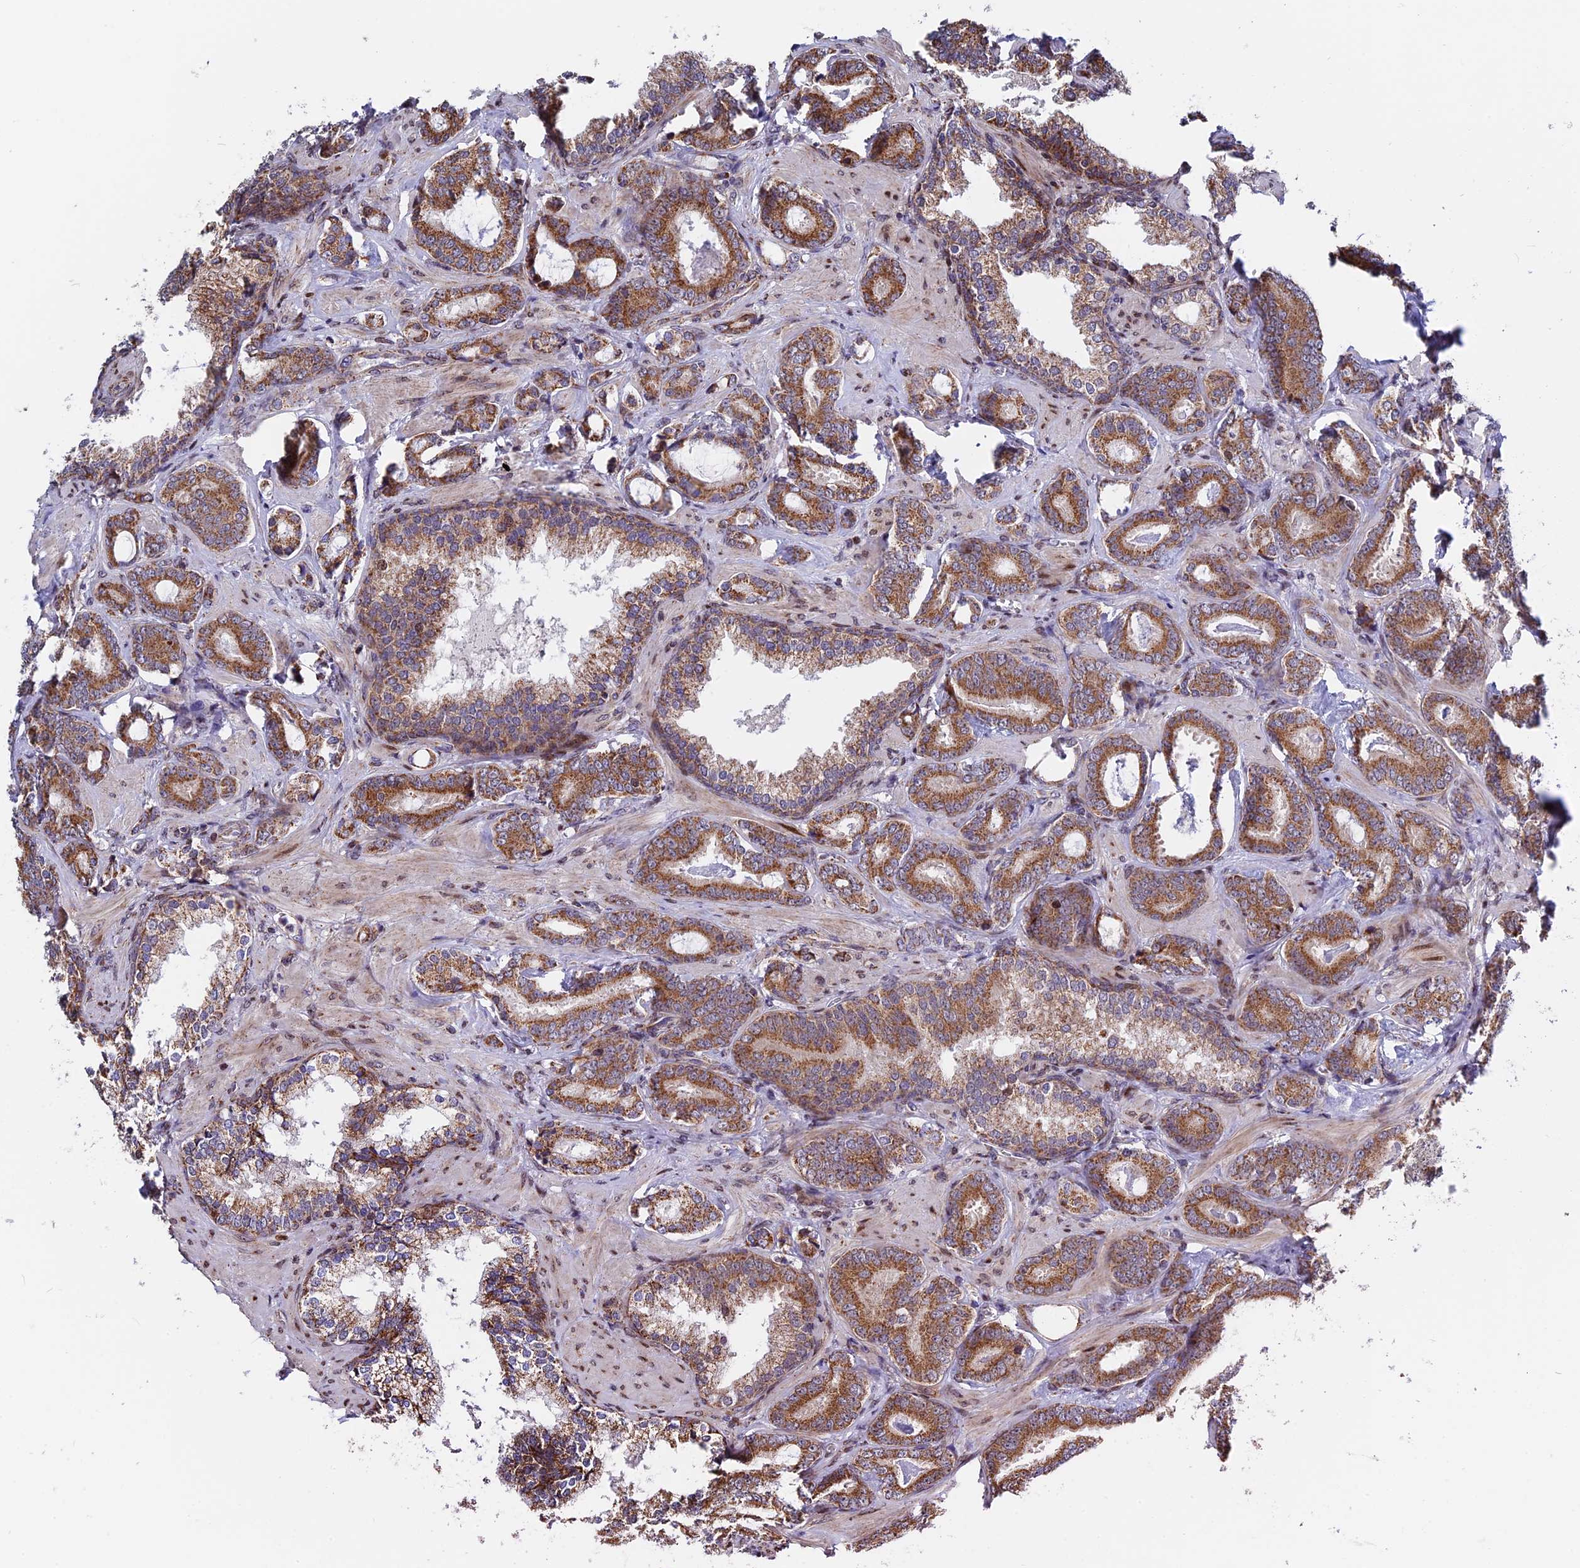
{"staining": {"intensity": "strong", "quantity": ">75%", "location": "cytoplasmic/membranous"}, "tissue": "prostate cancer", "cell_type": "Tumor cells", "image_type": "cancer", "snomed": [{"axis": "morphology", "description": "Adenocarcinoma, Low grade"}, {"axis": "topography", "description": "Prostate"}], "caption": "The micrograph shows a brown stain indicating the presence of a protein in the cytoplasmic/membranous of tumor cells in prostate adenocarcinoma (low-grade).", "gene": "FAM174C", "patient": {"sex": "male", "age": 60}}